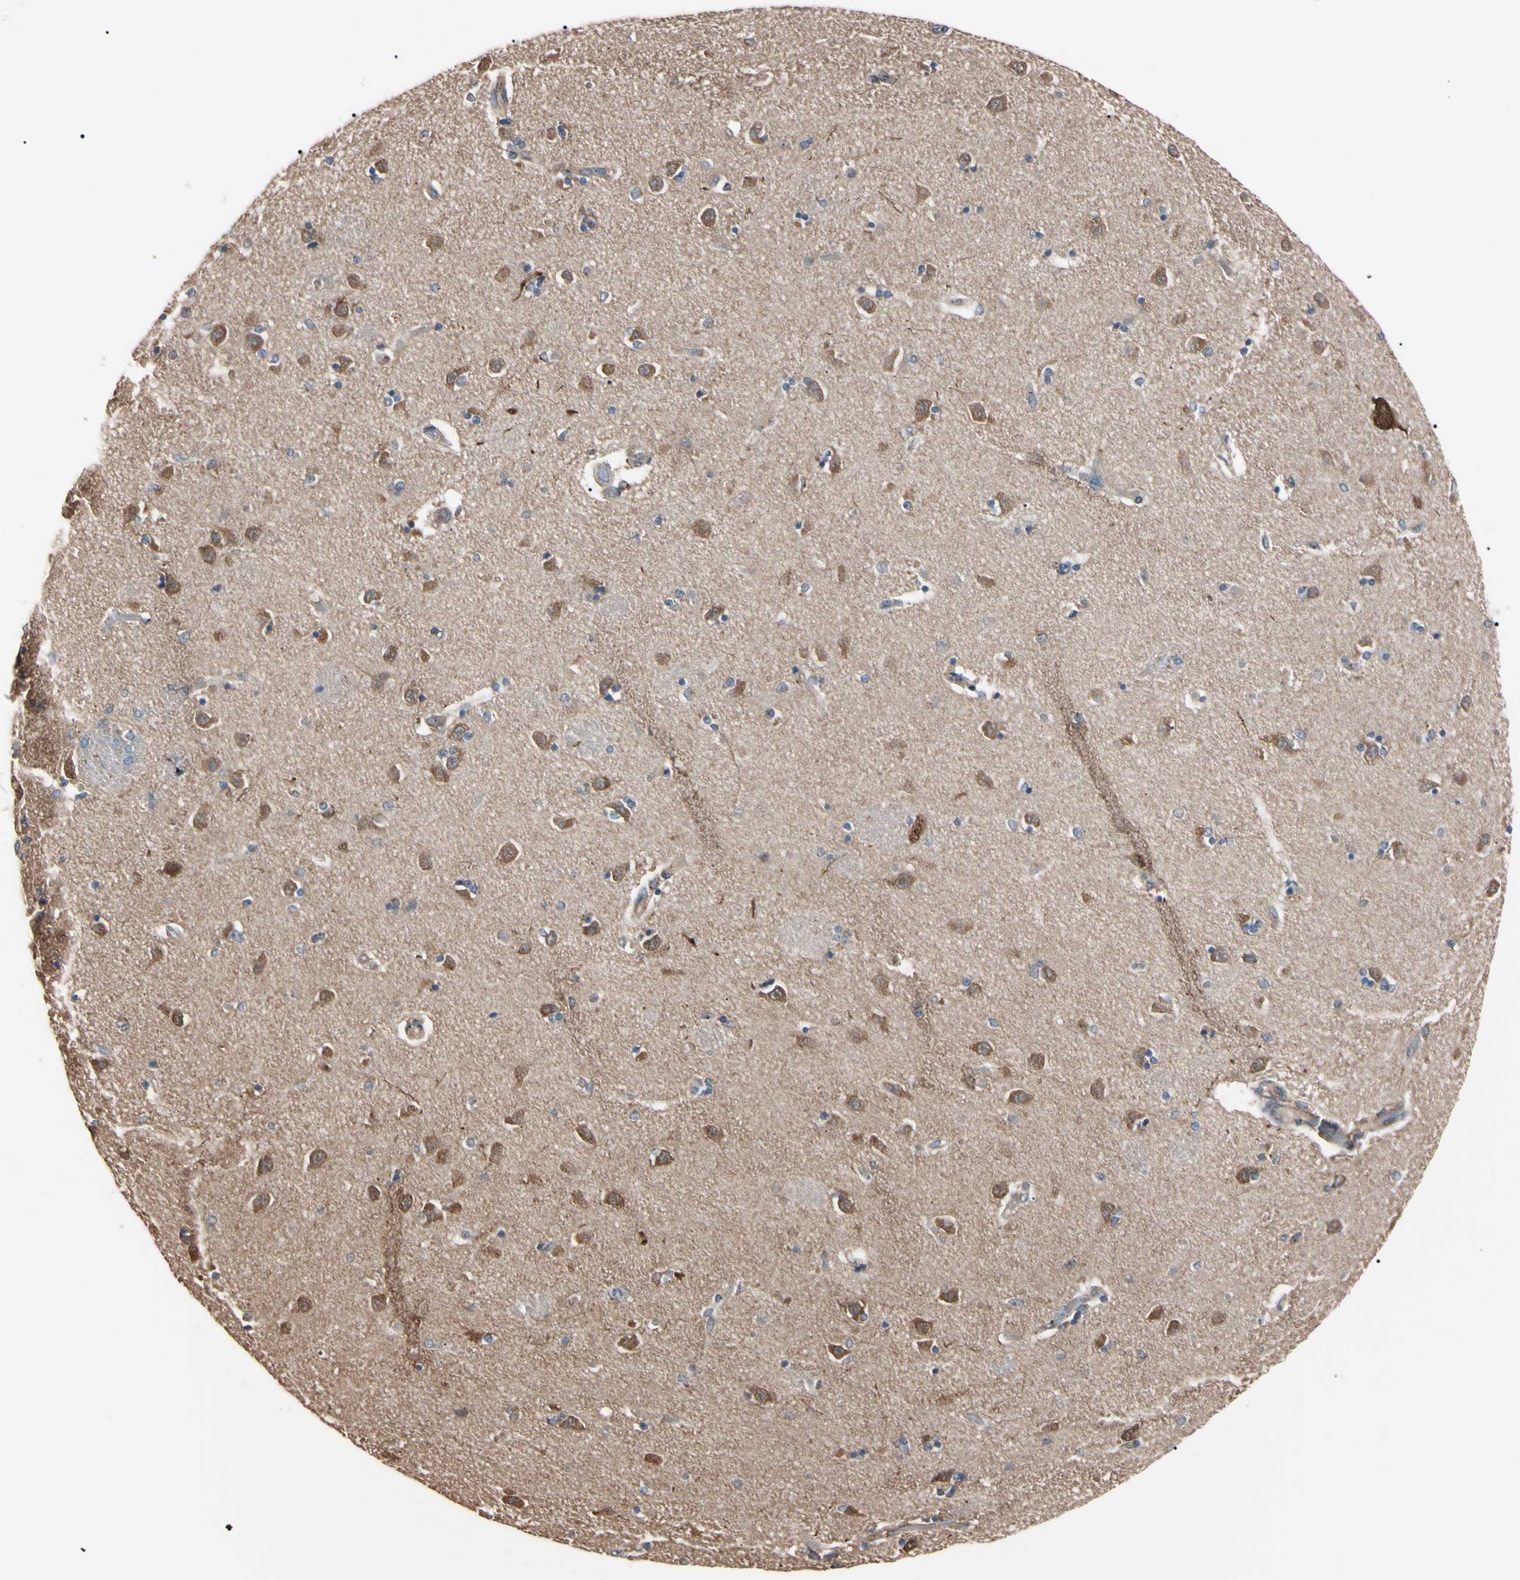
{"staining": {"intensity": "negative", "quantity": "none", "location": "none"}, "tissue": "caudate", "cell_type": "Glial cells", "image_type": "normal", "snomed": [{"axis": "morphology", "description": "Normal tissue, NOS"}, {"axis": "topography", "description": "Lateral ventricle wall"}], "caption": "Caudate was stained to show a protein in brown. There is no significant staining in glial cells. The staining is performed using DAB (3,3'-diaminobenzidine) brown chromogen with nuclei counter-stained in using hematoxylin.", "gene": "PRKACA", "patient": {"sex": "female", "age": 54}}